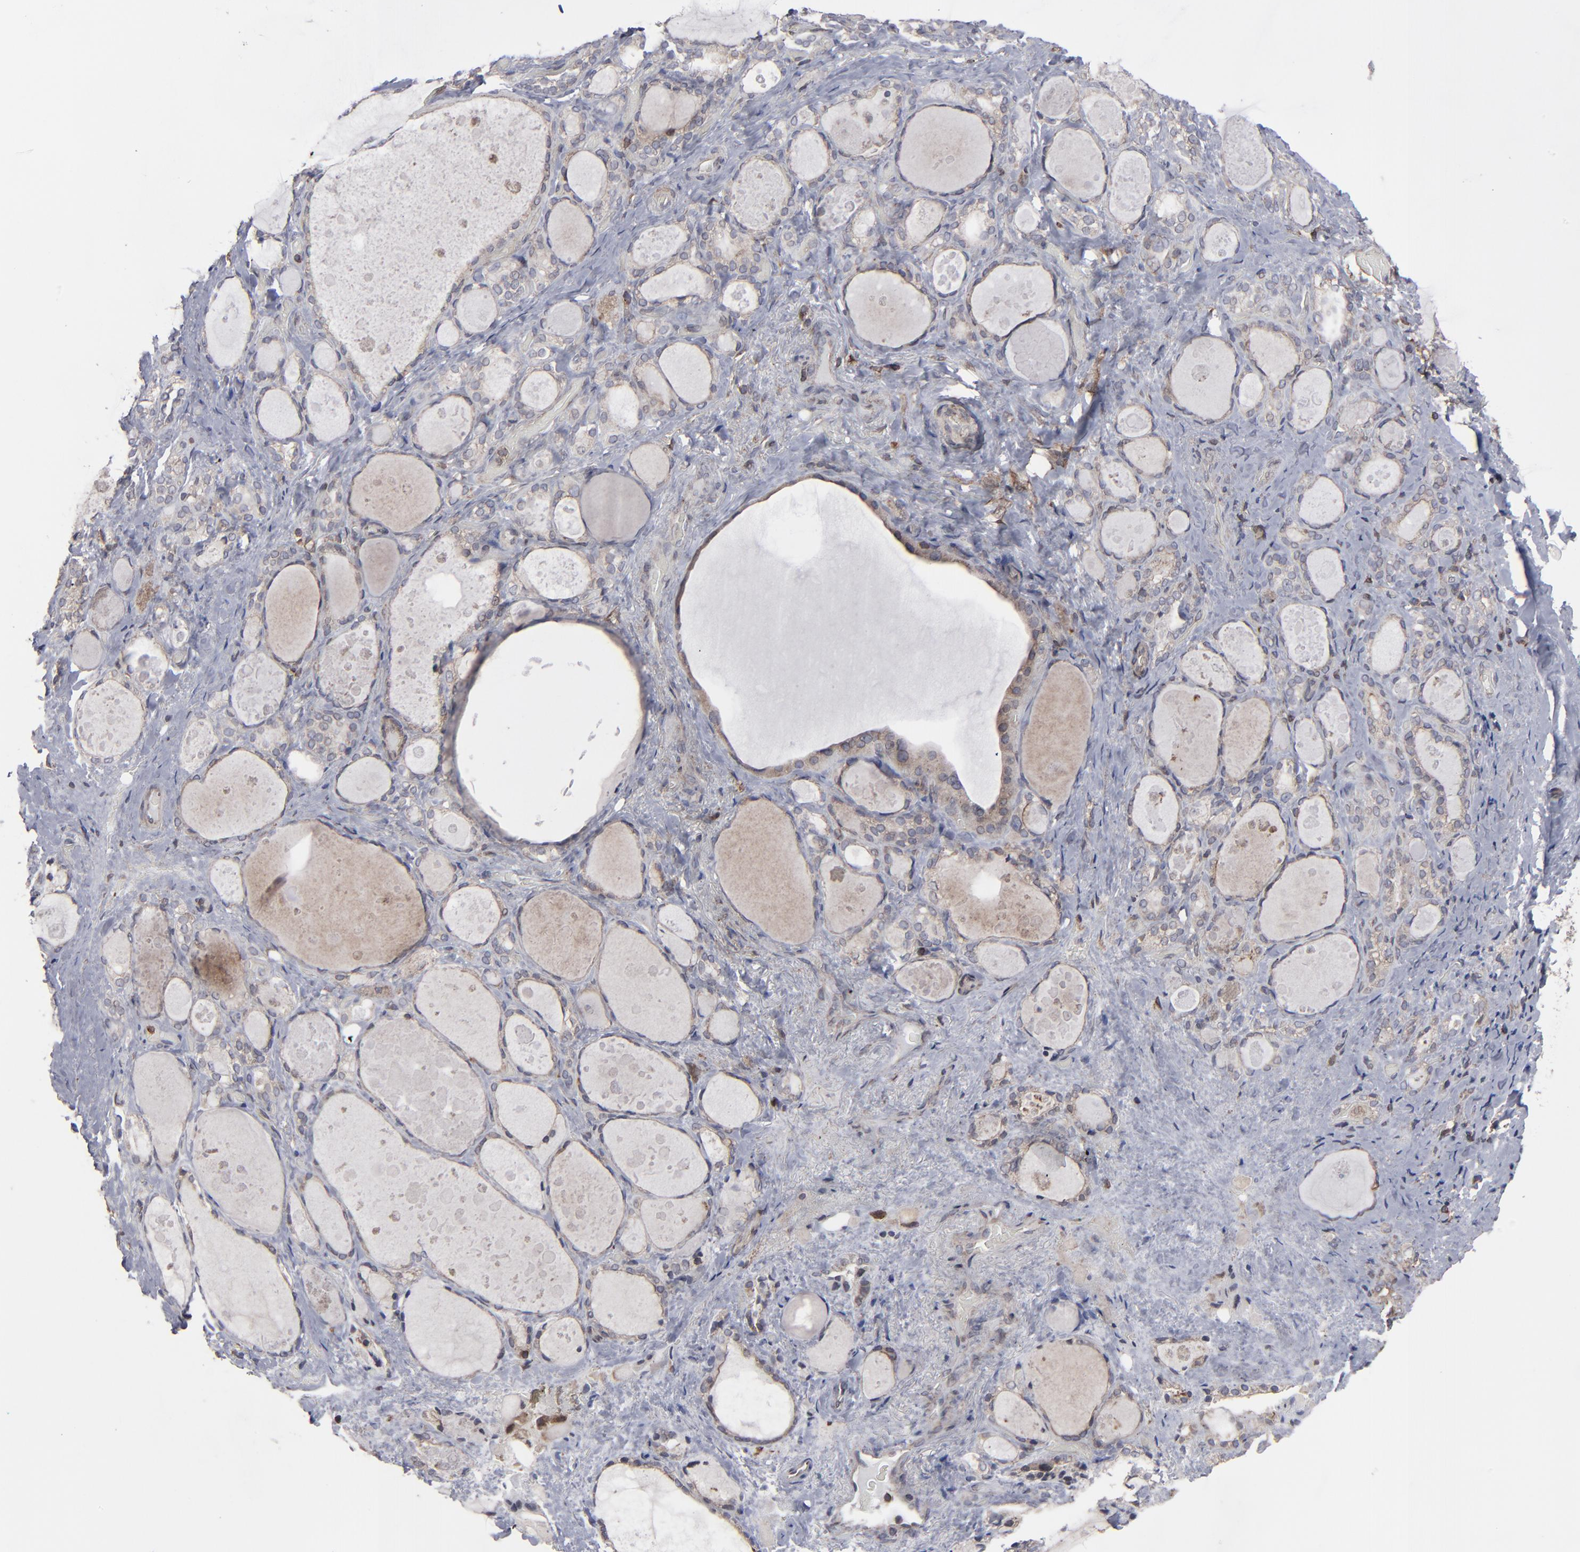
{"staining": {"intensity": "weak", "quantity": ">75%", "location": "cytoplasmic/membranous"}, "tissue": "thyroid gland", "cell_type": "Glandular cells", "image_type": "normal", "snomed": [{"axis": "morphology", "description": "Normal tissue, NOS"}, {"axis": "topography", "description": "Thyroid gland"}], "caption": "Immunohistochemistry (DAB) staining of unremarkable thyroid gland reveals weak cytoplasmic/membranous protein positivity in approximately >75% of glandular cells. Ihc stains the protein in brown and the nuclei are stained blue.", "gene": "KIAA2026", "patient": {"sex": "female", "age": 75}}